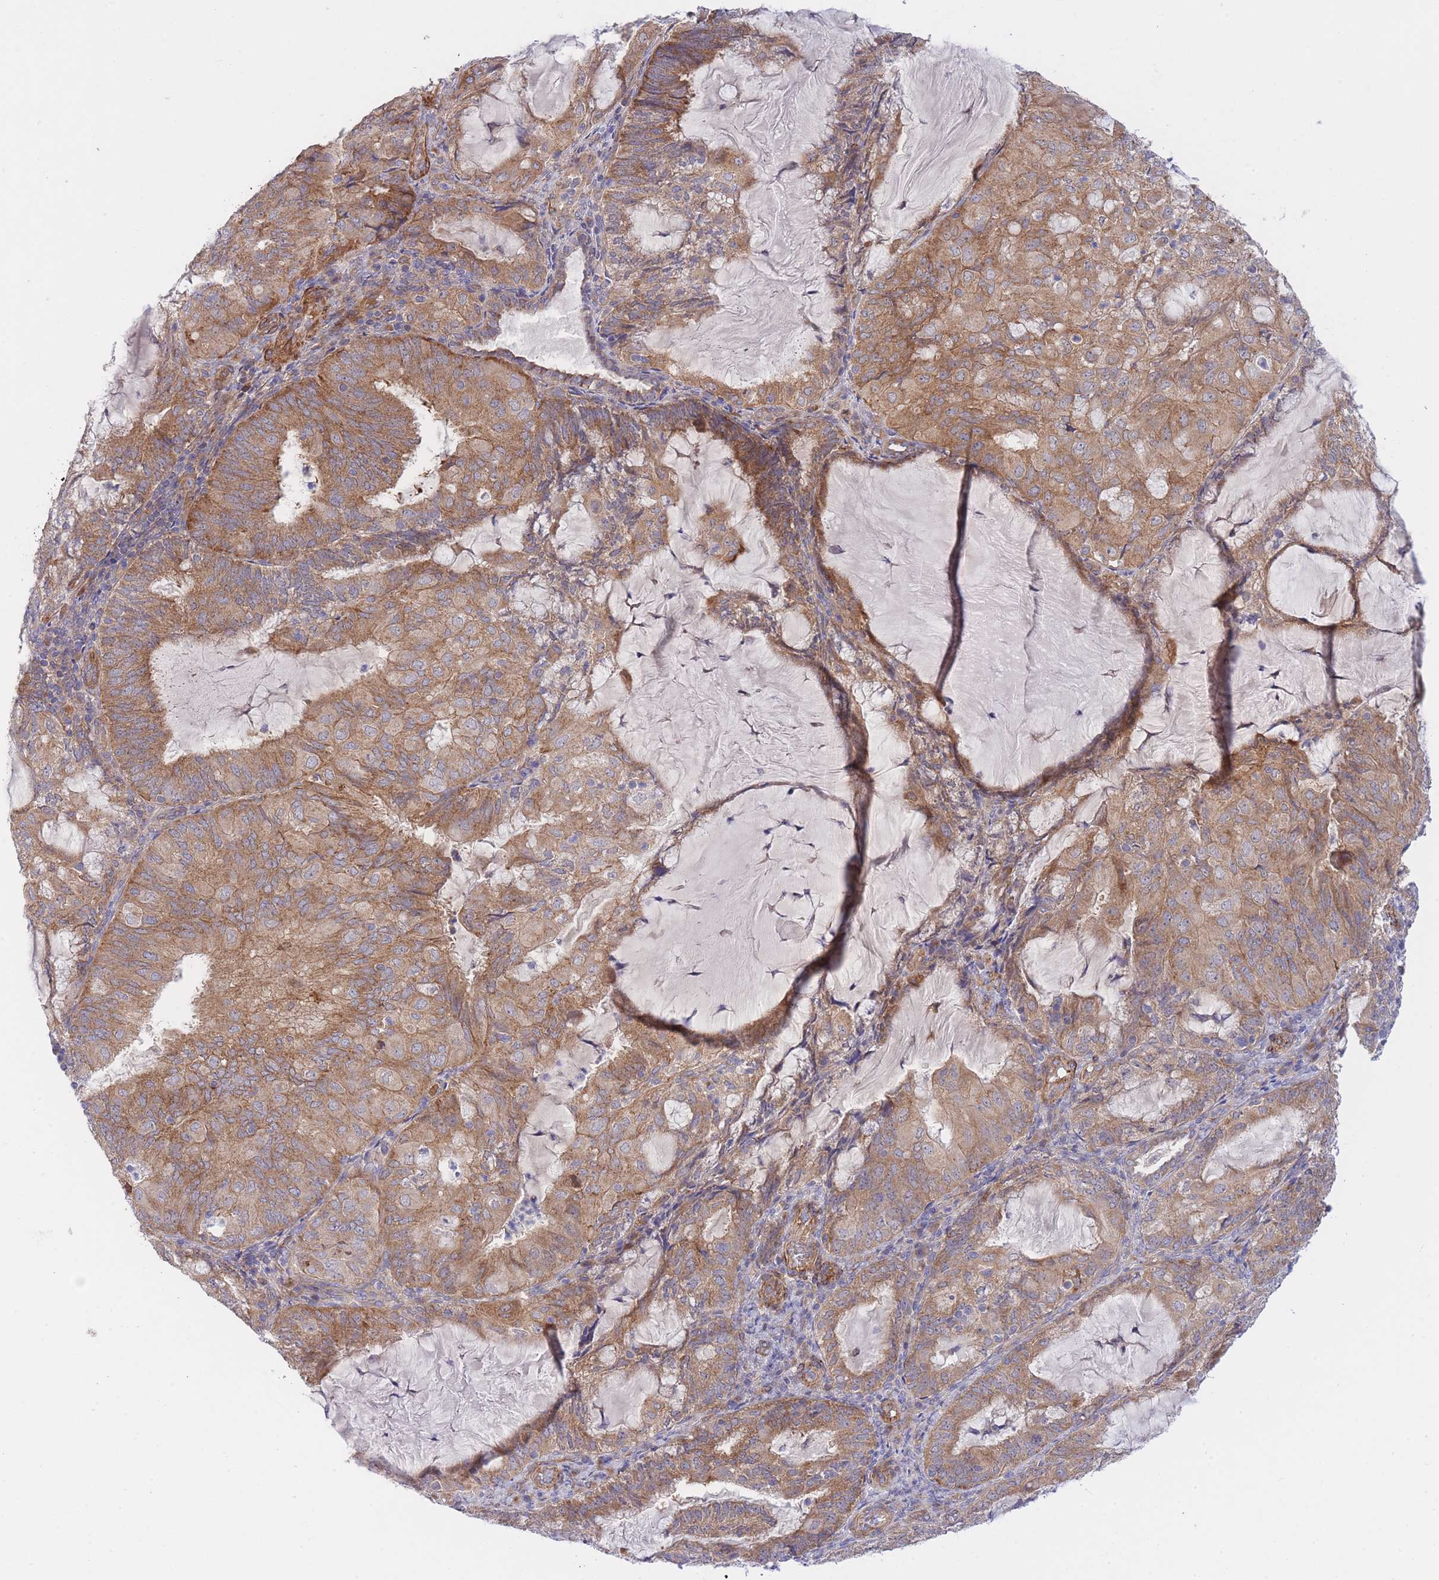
{"staining": {"intensity": "moderate", "quantity": ">75%", "location": "cytoplasmic/membranous"}, "tissue": "endometrial cancer", "cell_type": "Tumor cells", "image_type": "cancer", "snomed": [{"axis": "morphology", "description": "Adenocarcinoma, NOS"}, {"axis": "topography", "description": "Endometrium"}], "caption": "Approximately >75% of tumor cells in human endometrial cancer (adenocarcinoma) exhibit moderate cytoplasmic/membranous protein expression as visualized by brown immunohistochemical staining.", "gene": "CHAC1", "patient": {"sex": "female", "age": 81}}